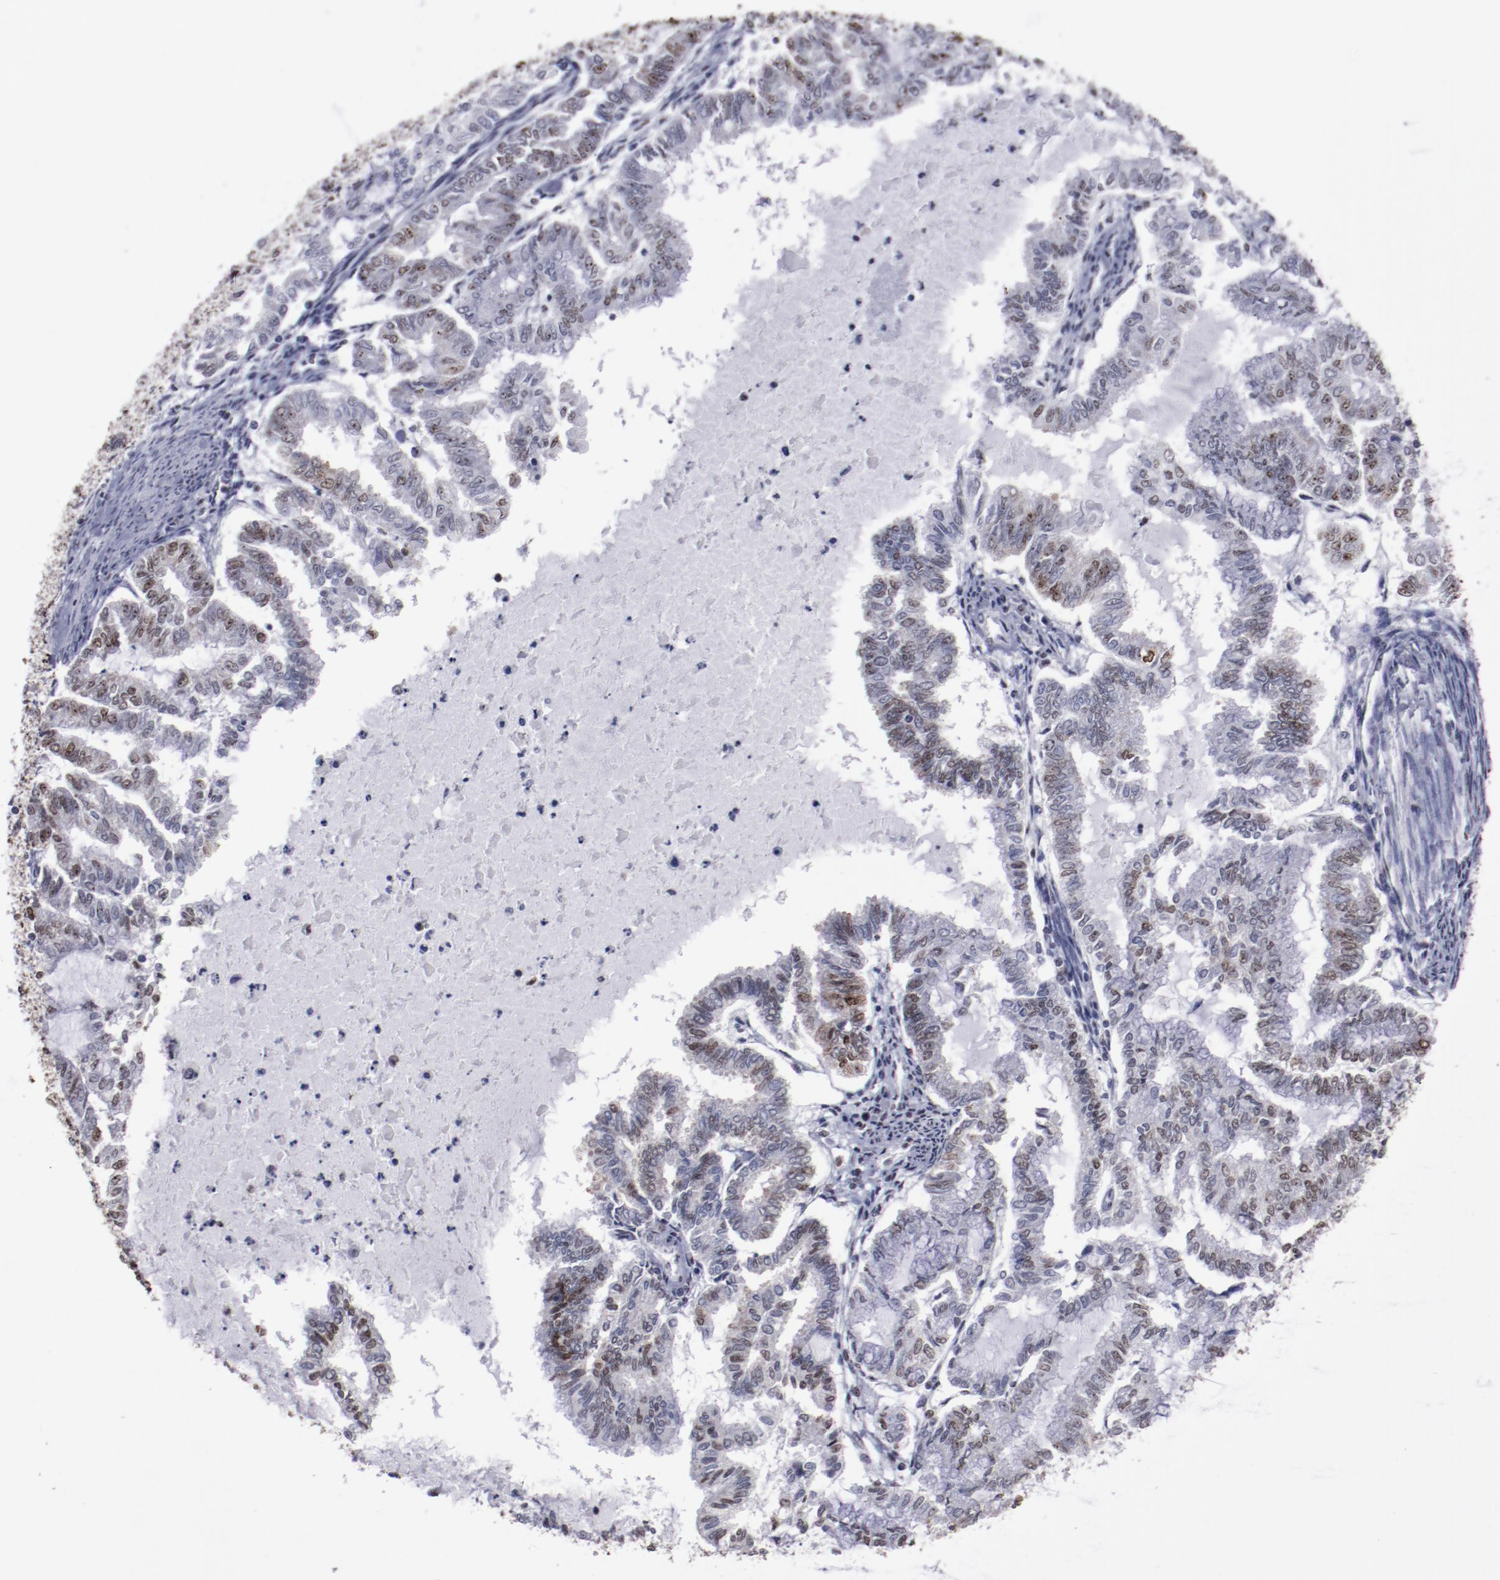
{"staining": {"intensity": "weak", "quantity": ">75%", "location": "nuclear"}, "tissue": "endometrial cancer", "cell_type": "Tumor cells", "image_type": "cancer", "snomed": [{"axis": "morphology", "description": "Adenocarcinoma, NOS"}, {"axis": "topography", "description": "Endometrium"}], "caption": "Endometrial adenocarcinoma was stained to show a protein in brown. There is low levels of weak nuclear expression in approximately >75% of tumor cells. The staining was performed using DAB, with brown indicating positive protein expression. Nuclei are stained blue with hematoxylin.", "gene": "HNRNPA2B1", "patient": {"sex": "female", "age": 79}}